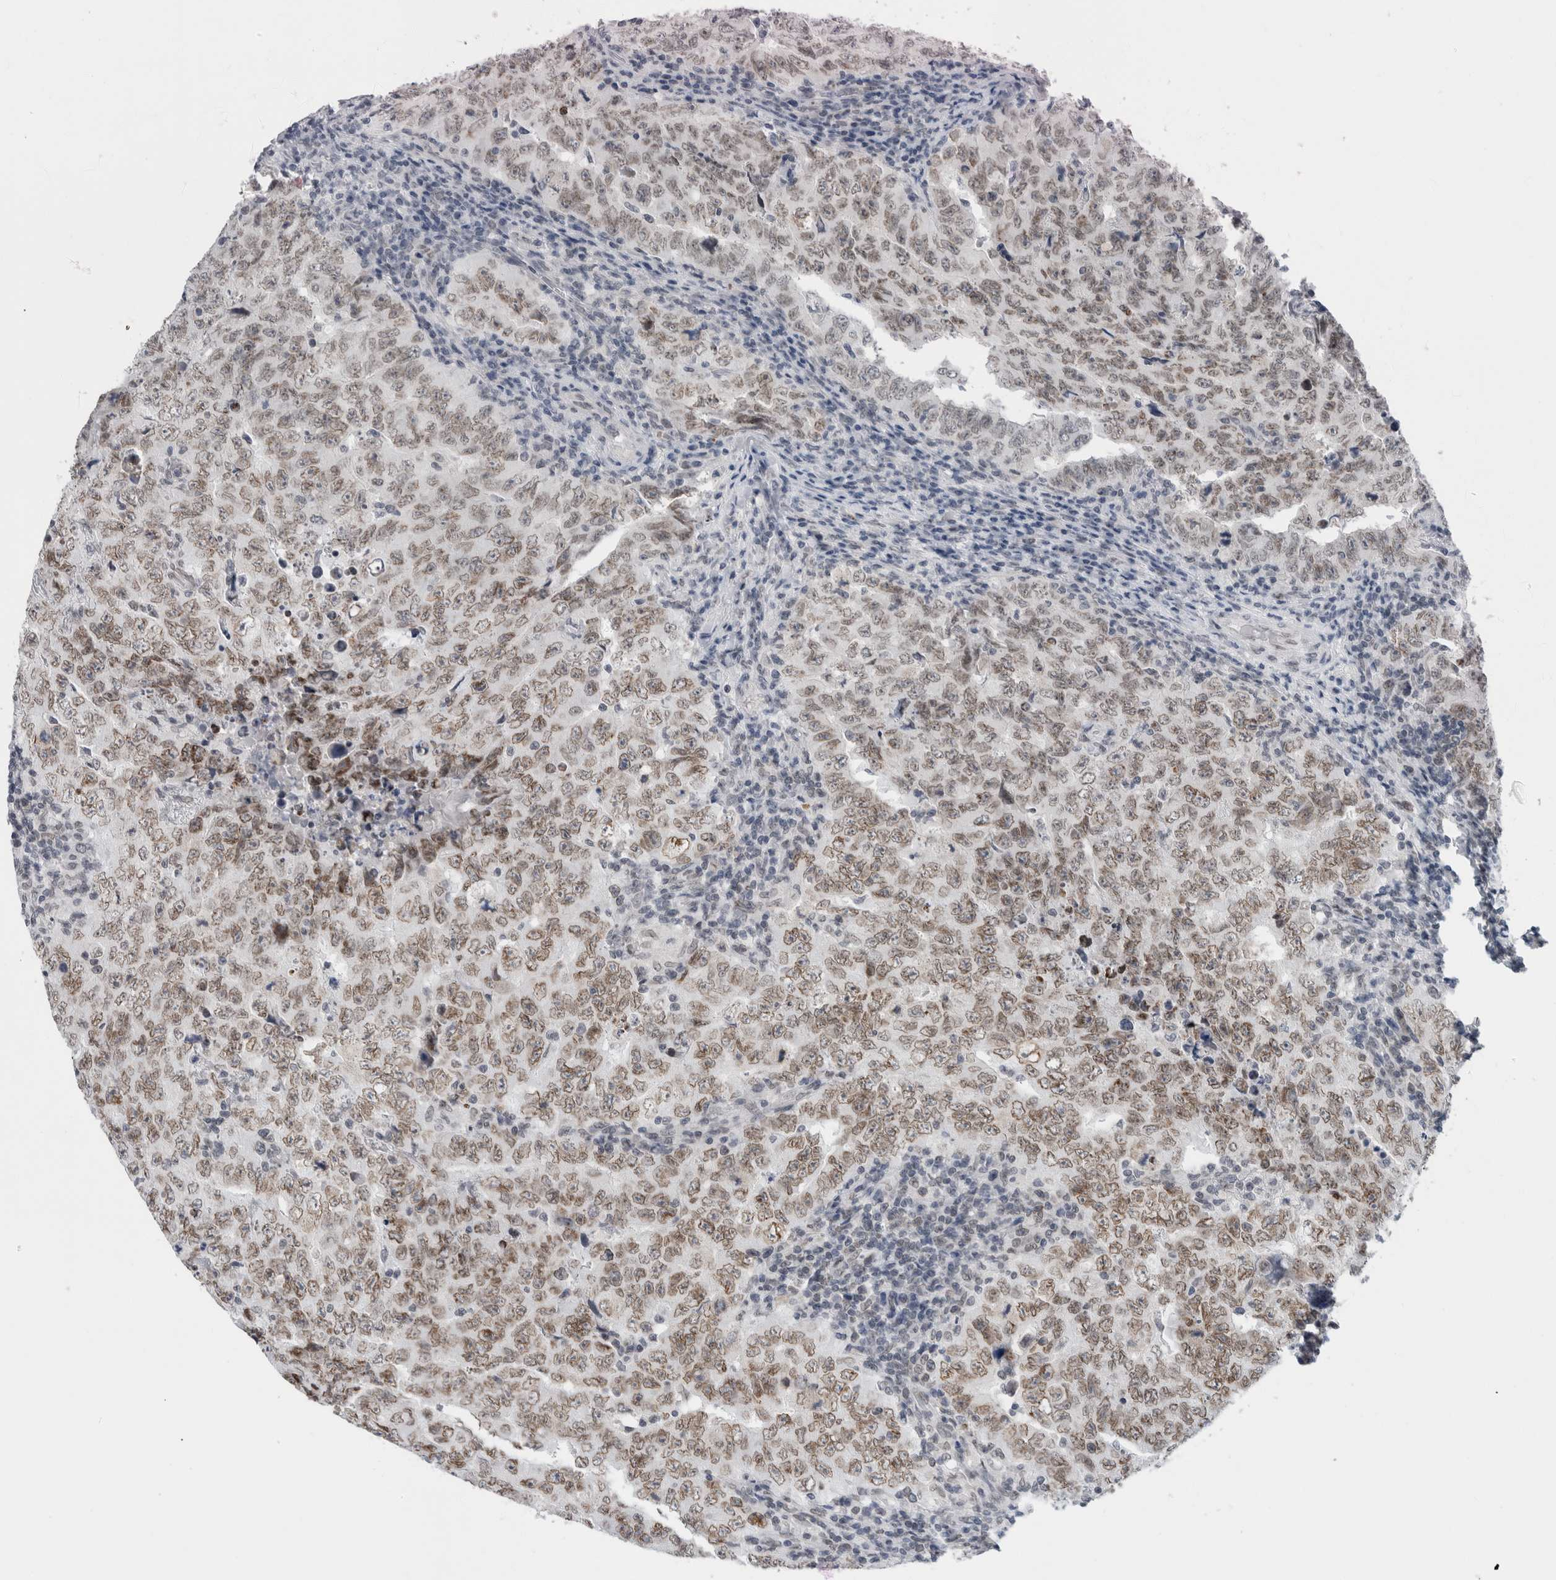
{"staining": {"intensity": "weak", "quantity": ">75%", "location": "cytoplasmic/membranous,nuclear"}, "tissue": "testis cancer", "cell_type": "Tumor cells", "image_type": "cancer", "snomed": [{"axis": "morphology", "description": "Carcinoma, Embryonal, NOS"}, {"axis": "topography", "description": "Testis"}], "caption": "Testis embryonal carcinoma stained with immunohistochemistry (IHC) reveals weak cytoplasmic/membranous and nuclear expression in about >75% of tumor cells. (IHC, brightfield microscopy, high magnification).", "gene": "ZNF770", "patient": {"sex": "male", "age": 26}}